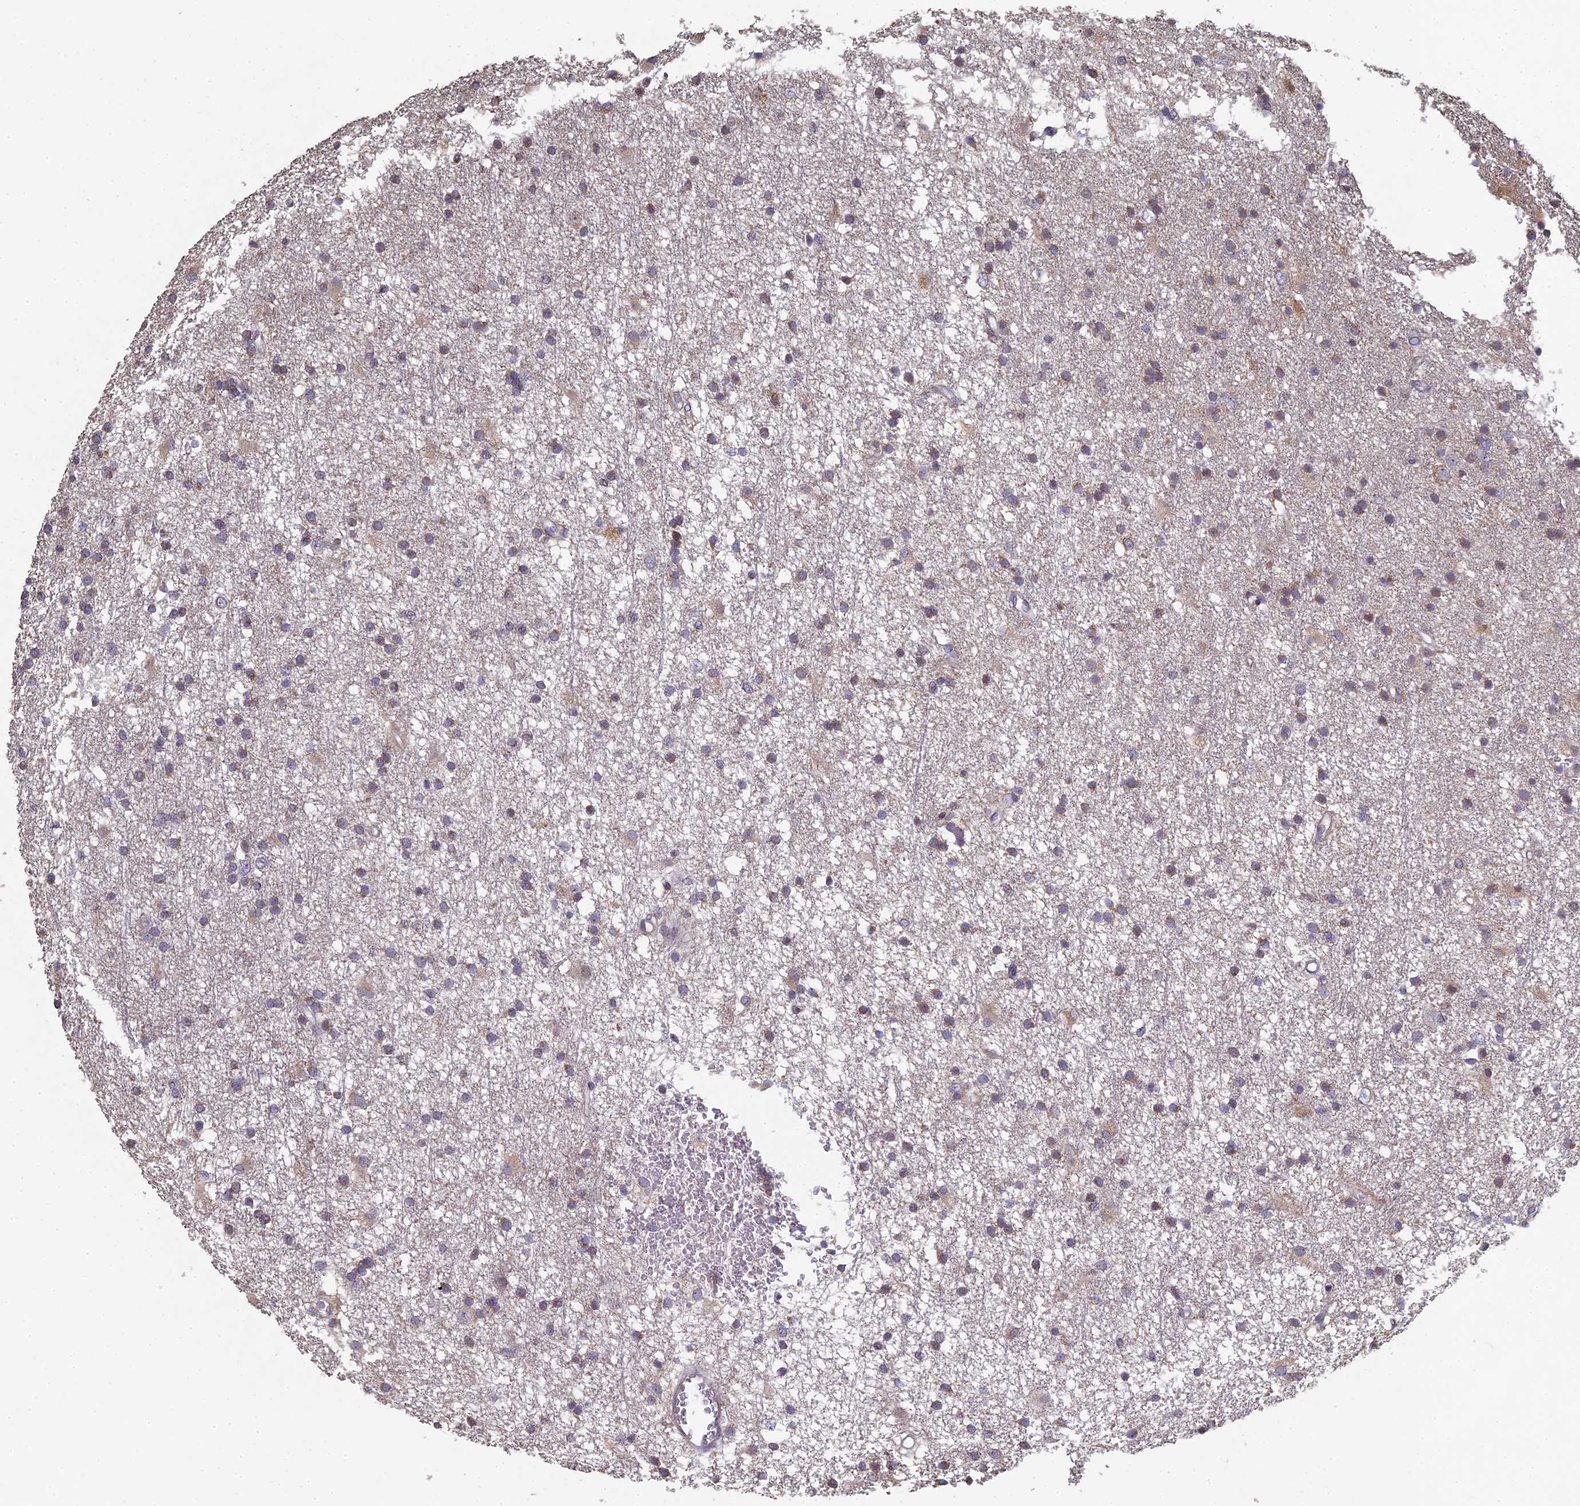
{"staining": {"intensity": "moderate", "quantity": "25%-75%", "location": "cytoplasmic/membranous"}, "tissue": "glioma", "cell_type": "Tumor cells", "image_type": "cancer", "snomed": [{"axis": "morphology", "description": "Glioma, malignant, High grade"}, {"axis": "topography", "description": "Brain"}], "caption": "Malignant glioma (high-grade) stained with DAB (3,3'-diaminobenzidine) immunohistochemistry (IHC) exhibits medium levels of moderate cytoplasmic/membranous staining in about 25%-75% of tumor cells.", "gene": "DIXDC1", "patient": {"sex": "male", "age": 77}}